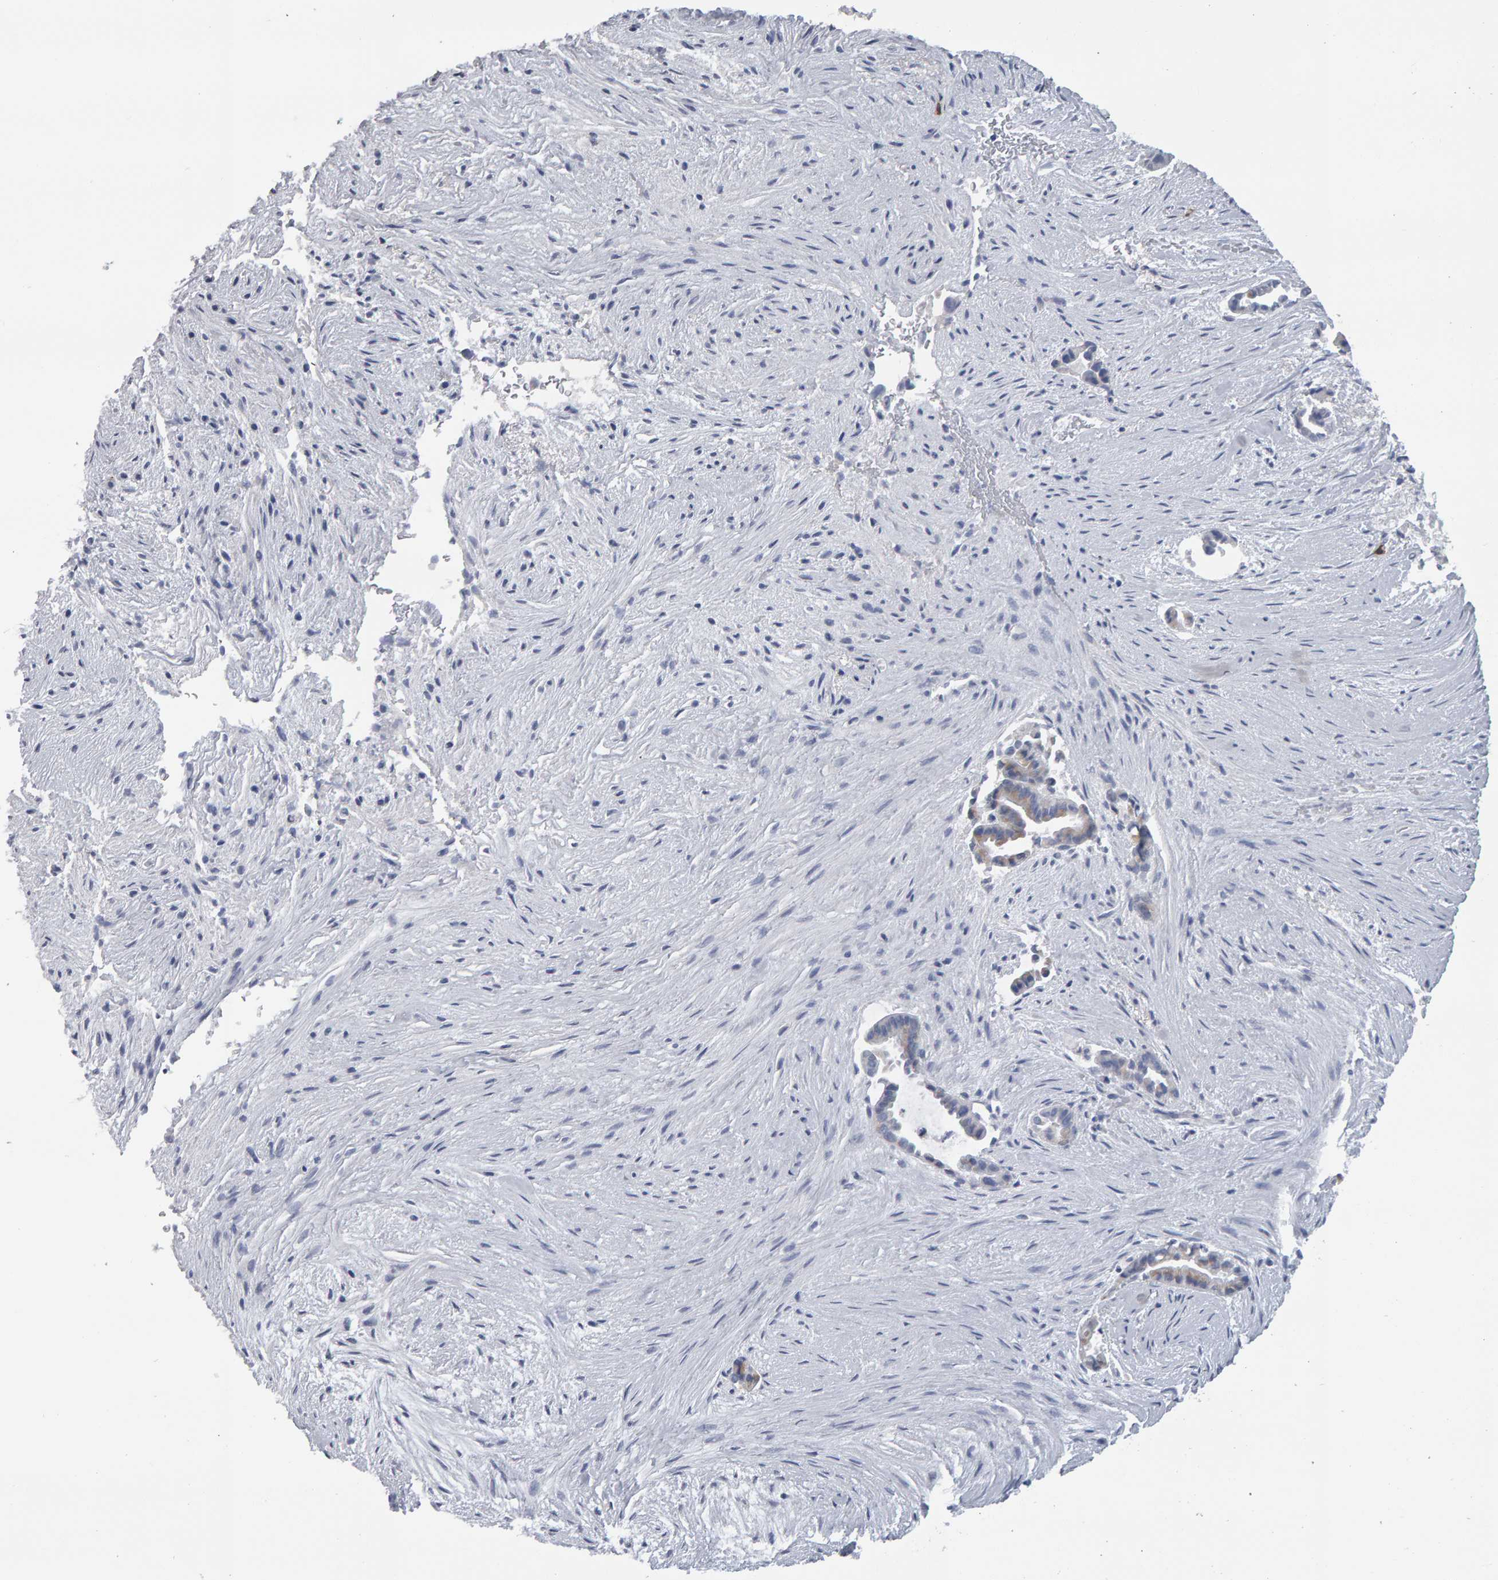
{"staining": {"intensity": "weak", "quantity": "<25%", "location": "cytoplasmic/membranous"}, "tissue": "liver cancer", "cell_type": "Tumor cells", "image_type": "cancer", "snomed": [{"axis": "morphology", "description": "Cholangiocarcinoma"}, {"axis": "topography", "description": "Liver"}], "caption": "A micrograph of human liver cancer is negative for staining in tumor cells.", "gene": "CD38", "patient": {"sex": "female", "age": 55}}